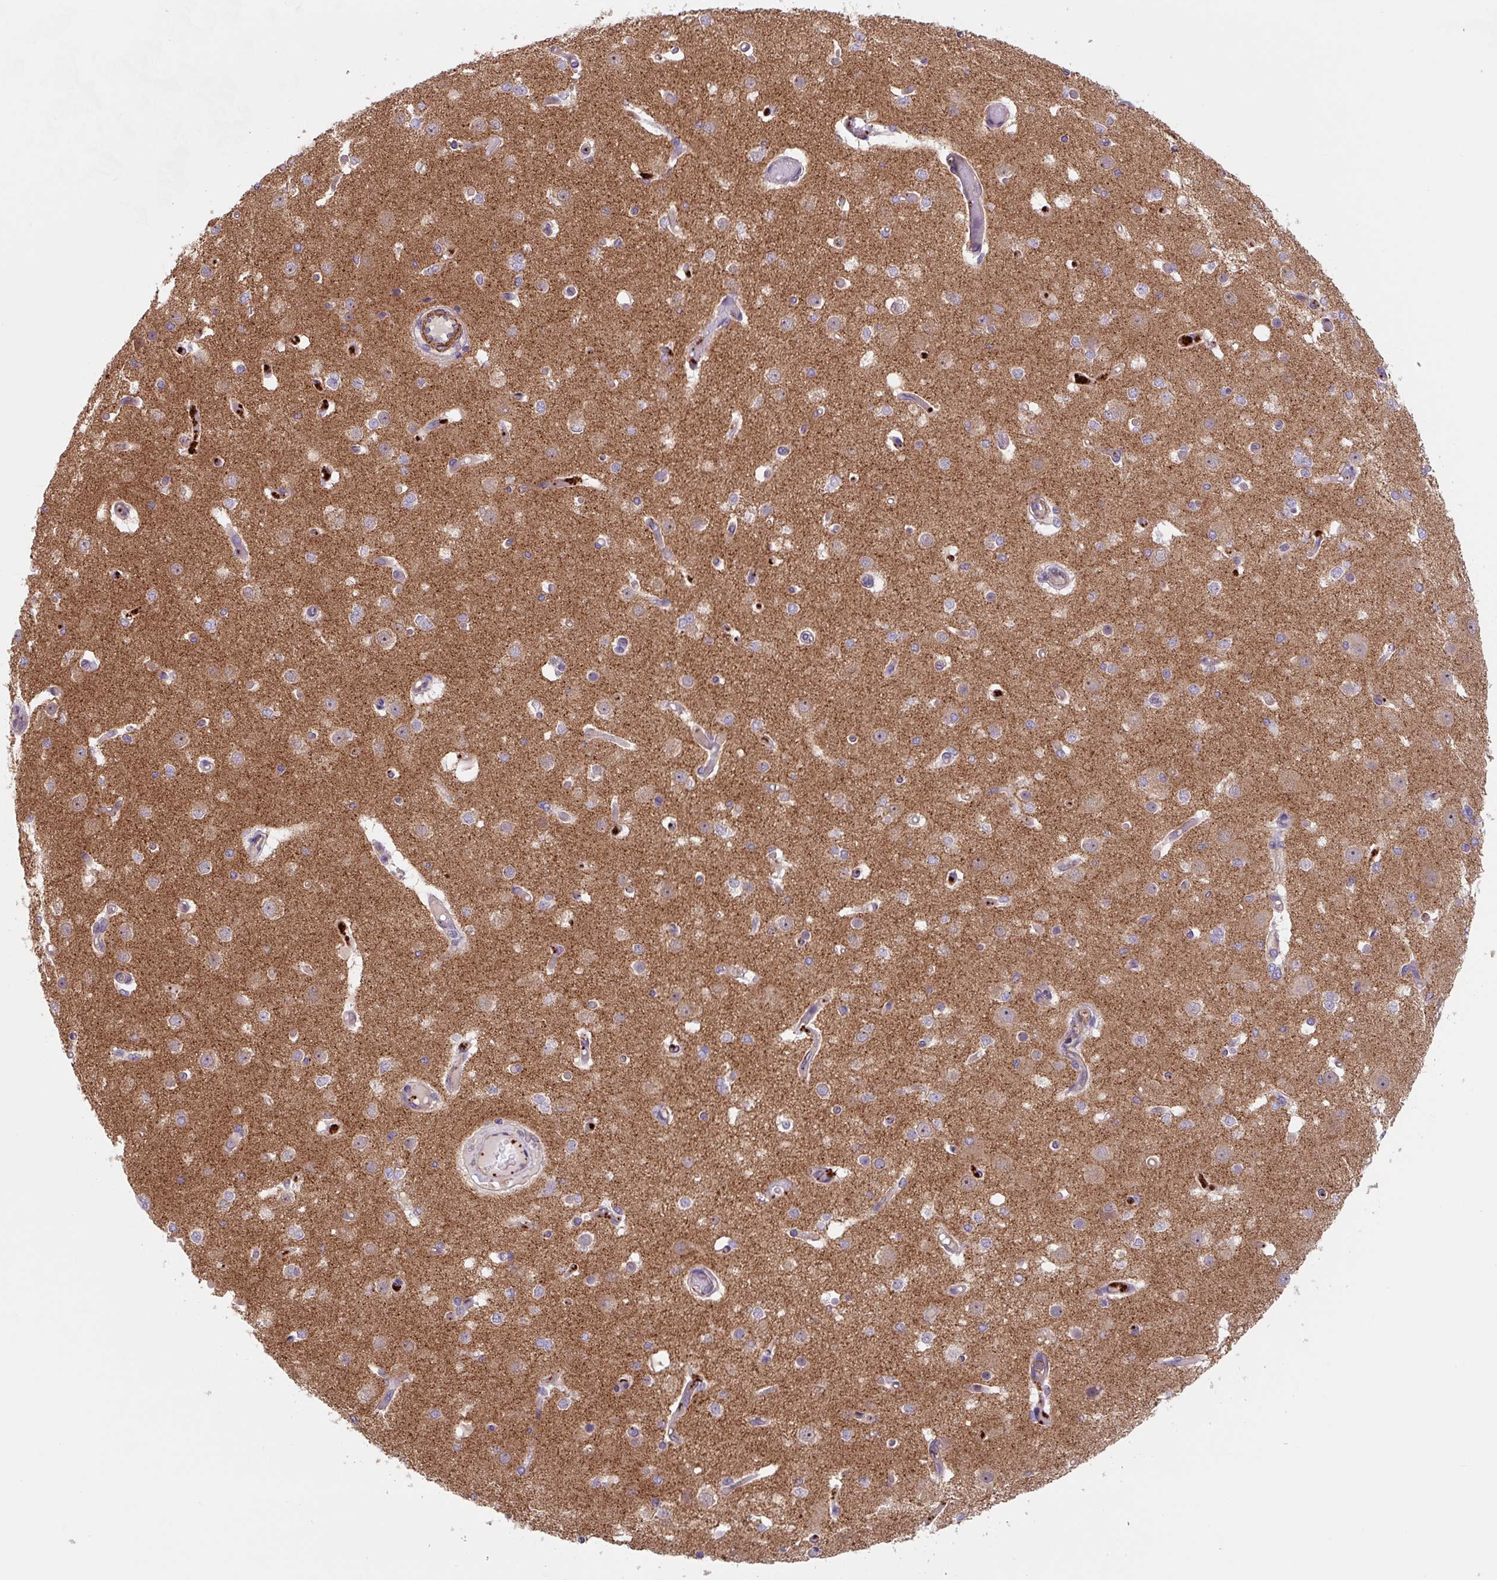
{"staining": {"intensity": "negative", "quantity": "none", "location": "none"}, "tissue": "cerebral cortex", "cell_type": "Endothelial cells", "image_type": "normal", "snomed": [{"axis": "morphology", "description": "Normal tissue, NOS"}, {"axis": "morphology", "description": "Inflammation, NOS"}, {"axis": "topography", "description": "Cerebral cortex"}], "caption": "Immunohistochemical staining of benign cerebral cortex reveals no significant staining in endothelial cells. (Immunohistochemistry (ihc), brightfield microscopy, high magnification).", "gene": "DHFR2", "patient": {"sex": "male", "age": 6}}